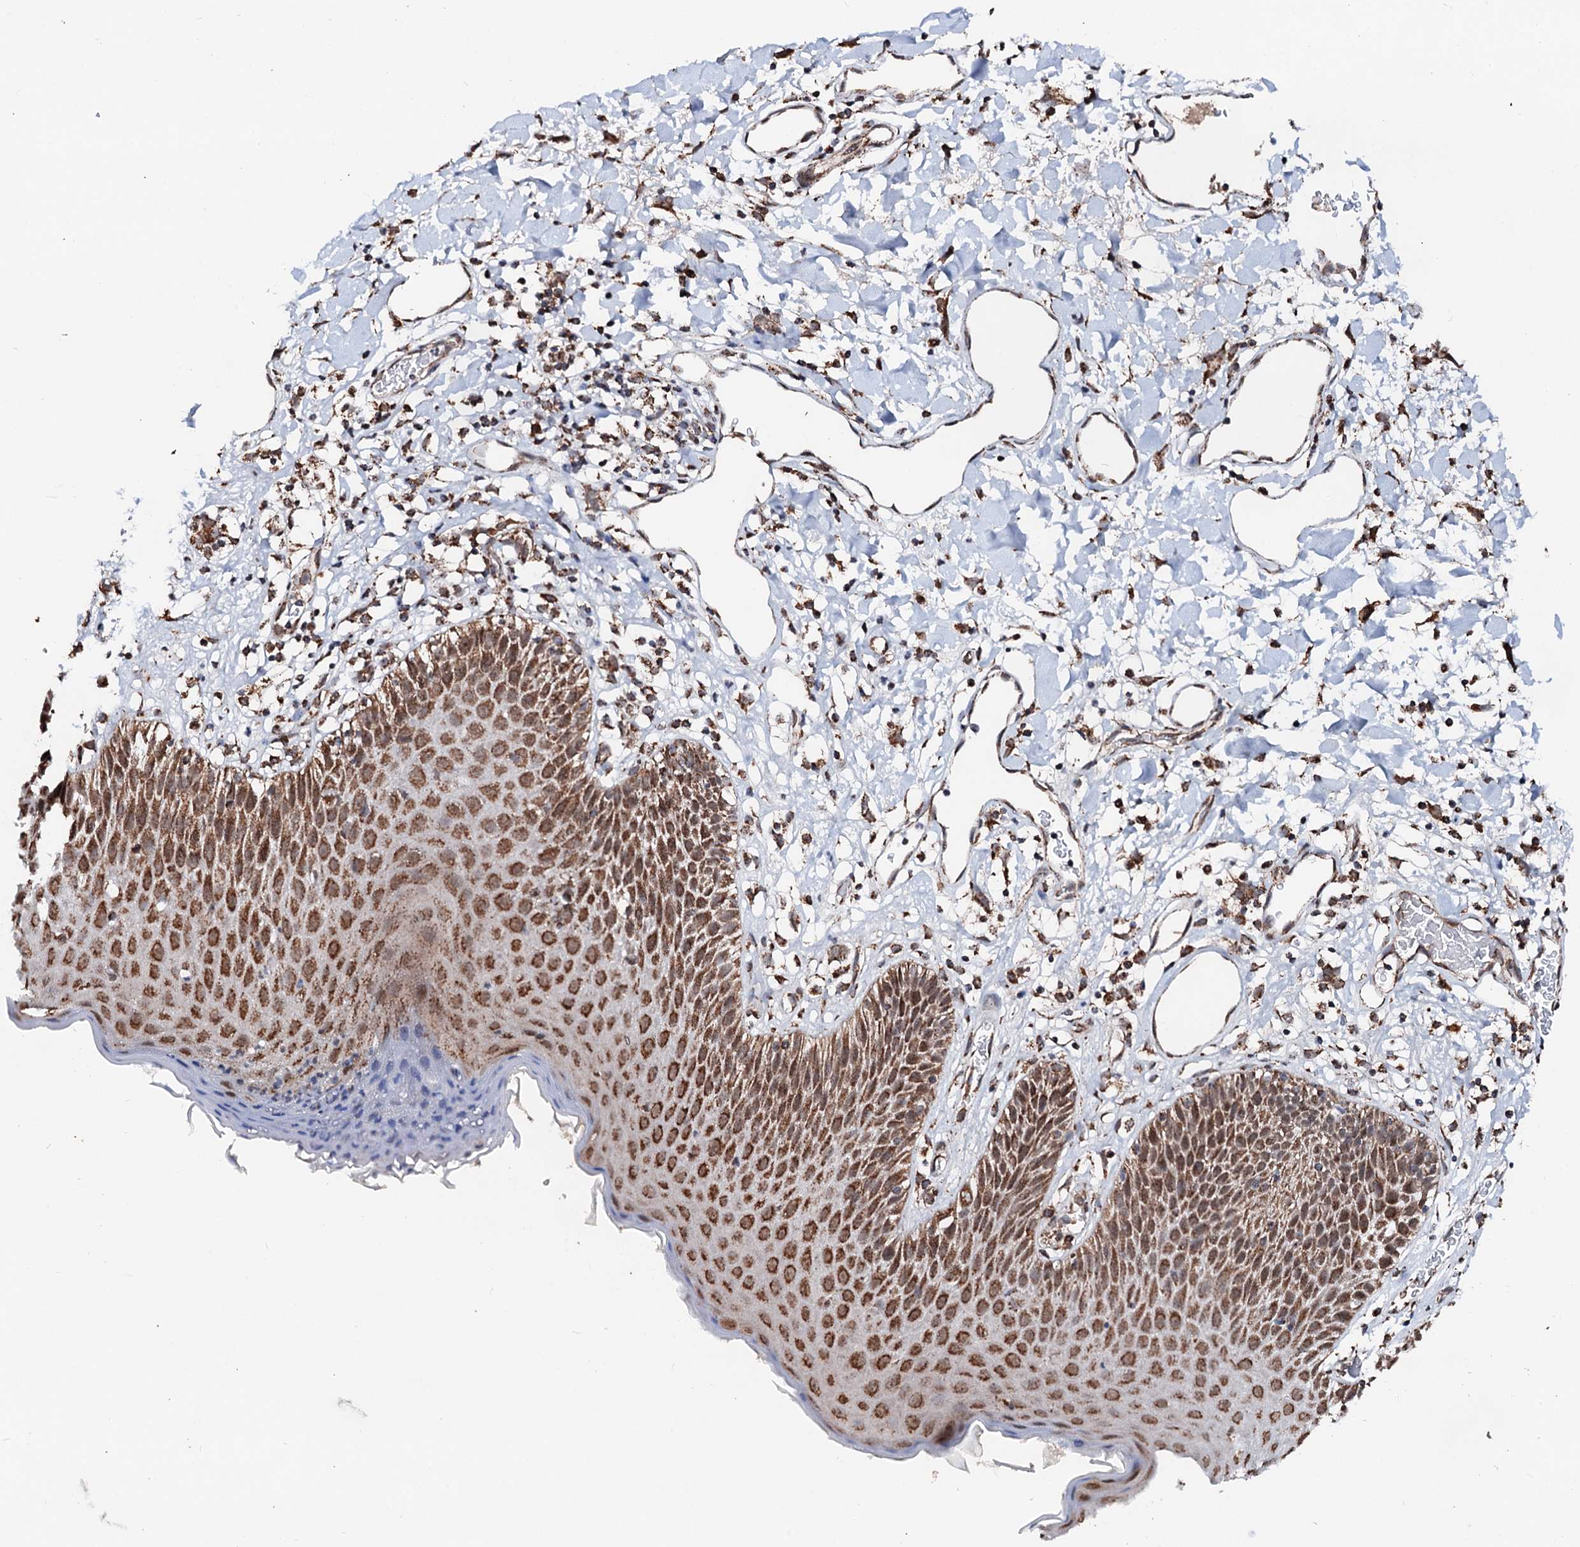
{"staining": {"intensity": "moderate", "quantity": ">75%", "location": "cytoplasmic/membranous"}, "tissue": "skin", "cell_type": "Epidermal cells", "image_type": "normal", "snomed": [{"axis": "morphology", "description": "Normal tissue, NOS"}, {"axis": "topography", "description": "Vulva"}], "caption": "Immunohistochemistry (DAB) staining of normal human skin reveals moderate cytoplasmic/membranous protein staining in about >75% of epidermal cells.", "gene": "SECISBP2L", "patient": {"sex": "female", "age": 68}}